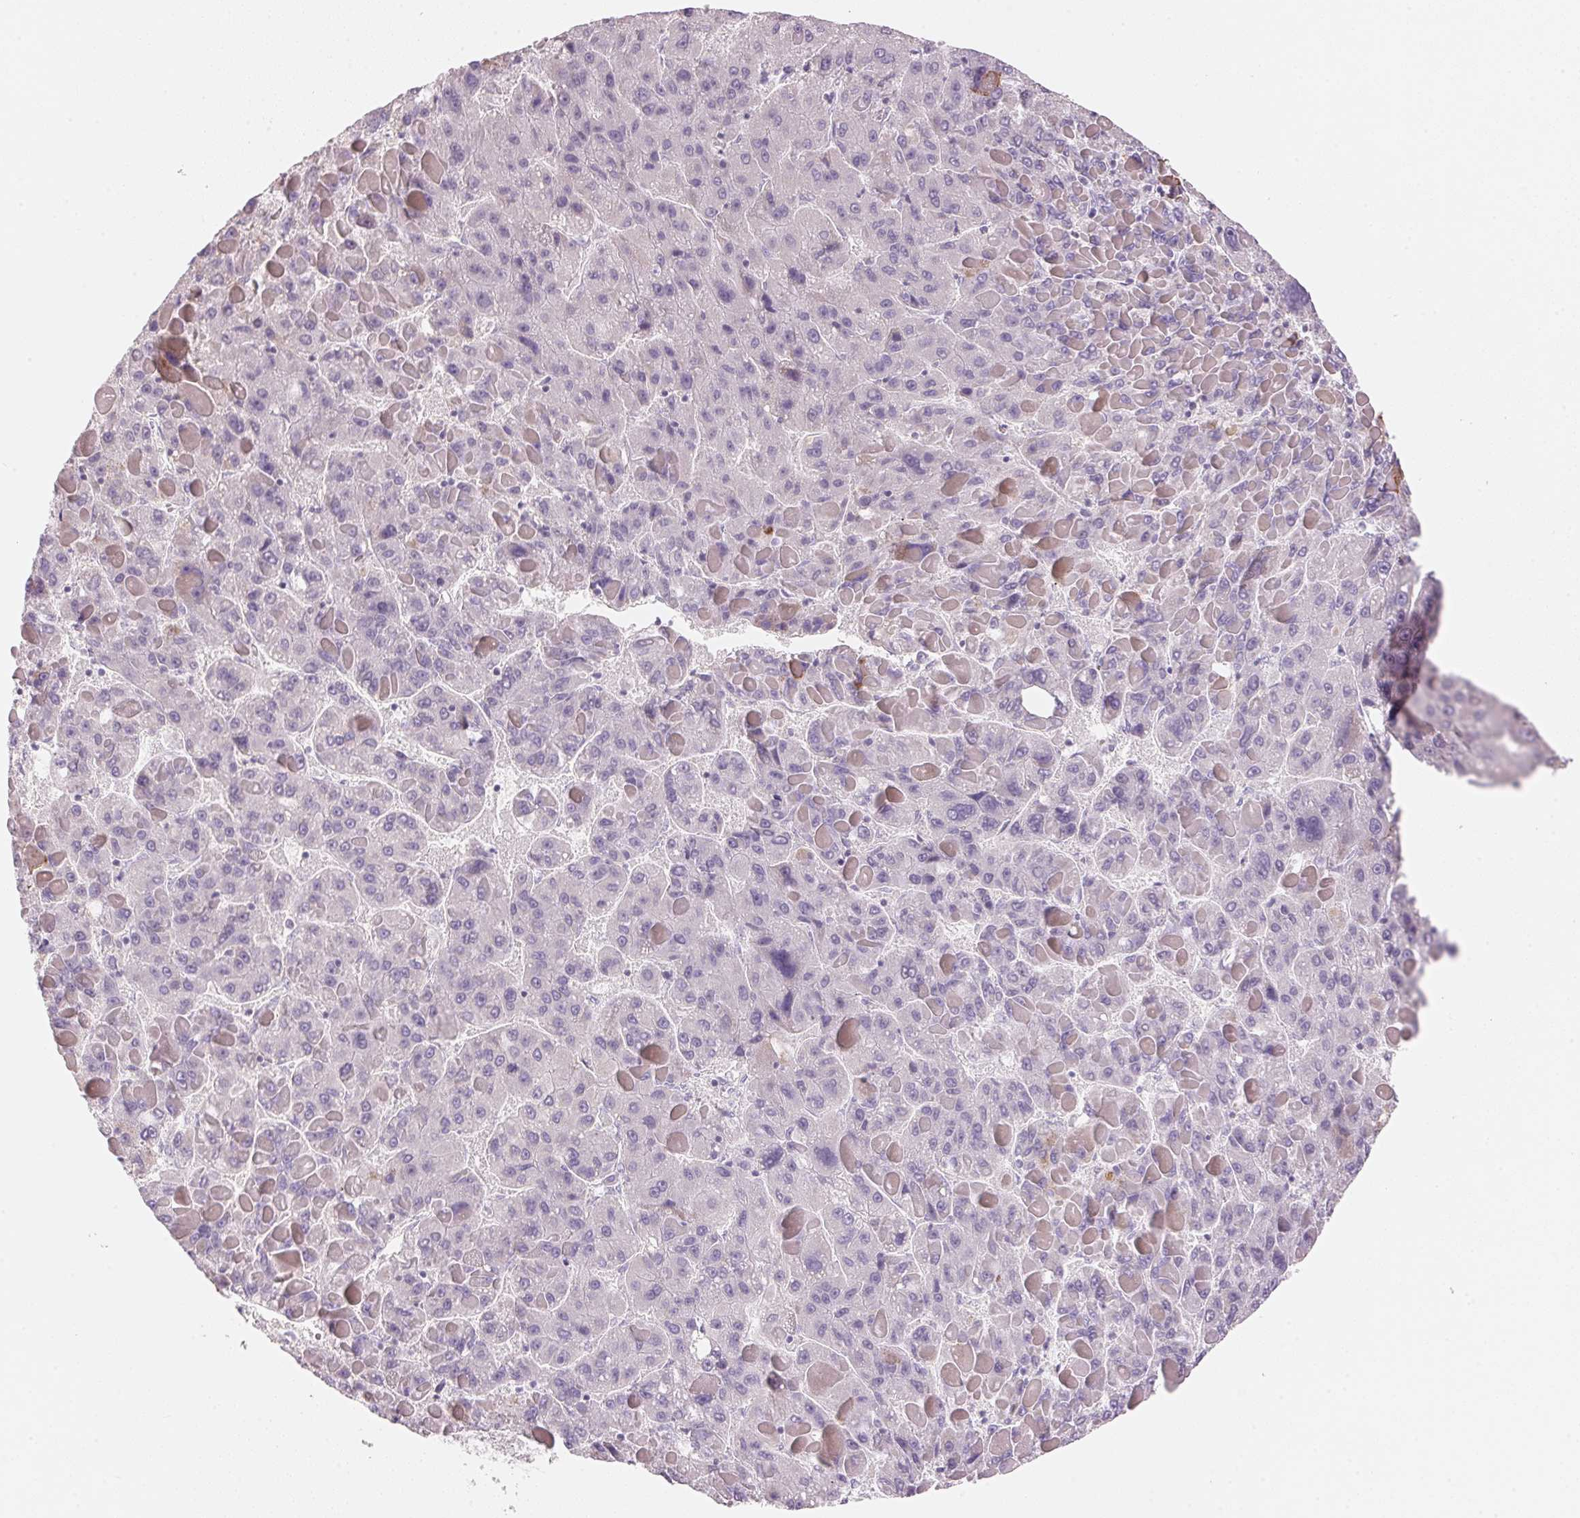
{"staining": {"intensity": "negative", "quantity": "none", "location": "none"}, "tissue": "liver cancer", "cell_type": "Tumor cells", "image_type": "cancer", "snomed": [{"axis": "morphology", "description": "Carcinoma, Hepatocellular, NOS"}, {"axis": "topography", "description": "Liver"}], "caption": "IHC of human liver cancer (hepatocellular carcinoma) demonstrates no staining in tumor cells. (Stains: DAB immunohistochemistry (IHC) with hematoxylin counter stain, Microscopy: brightfield microscopy at high magnification).", "gene": "CYP11B1", "patient": {"sex": "female", "age": 82}}